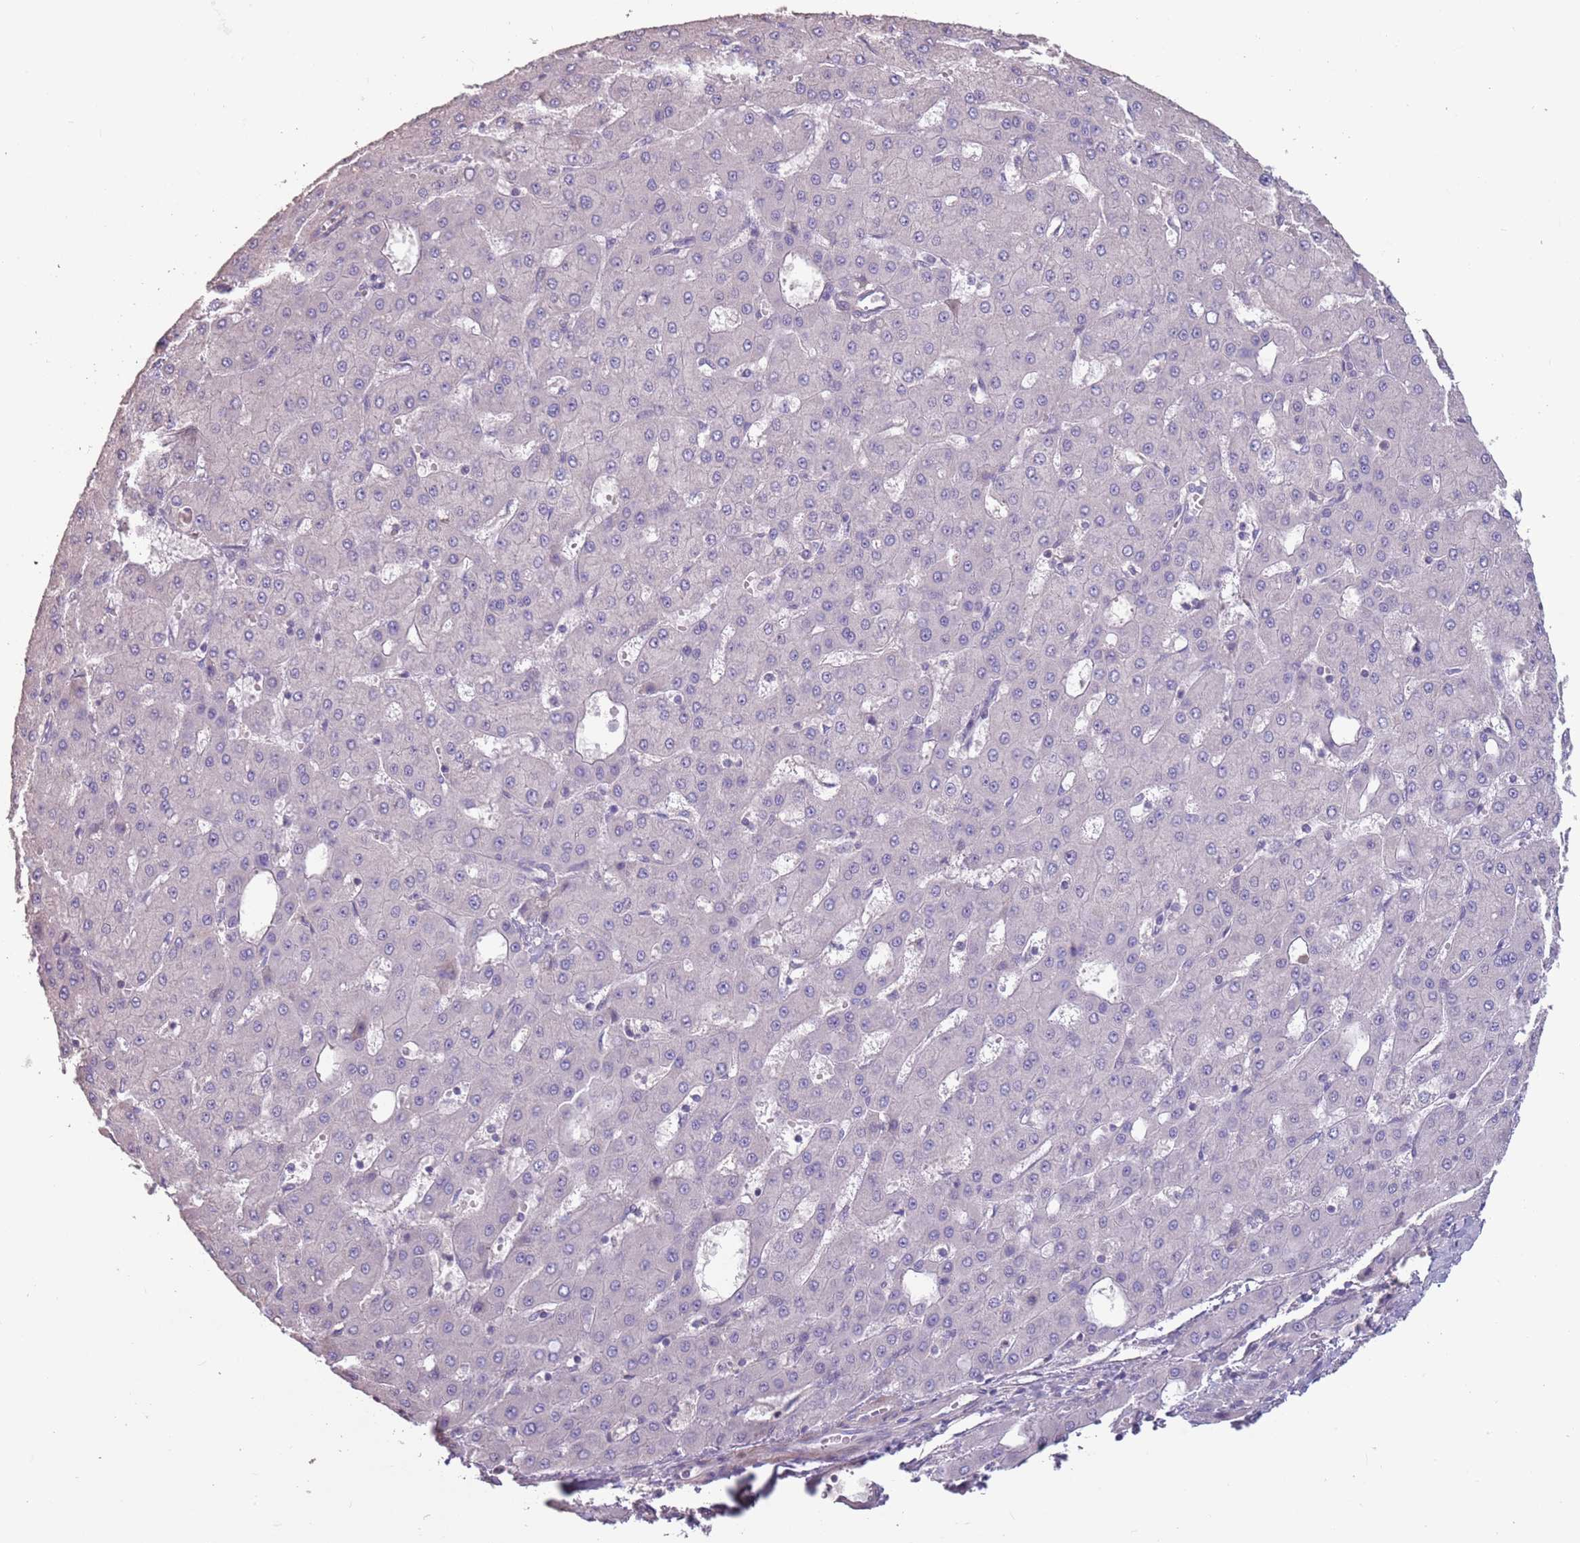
{"staining": {"intensity": "negative", "quantity": "none", "location": "none"}, "tissue": "liver cancer", "cell_type": "Tumor cells", "image_type": "cancer", "snomed": [{"axis": "morphology", "description": "Carcinoma, Hepatocellular, NOS"}, {"axis": "topography", "description": "Liver"}], "caption": "IHC of human liver cancer exhibits no staining in tumor cells.", "gene": "MBD3L1", "patient": {"sex": "male", "age": 47}}